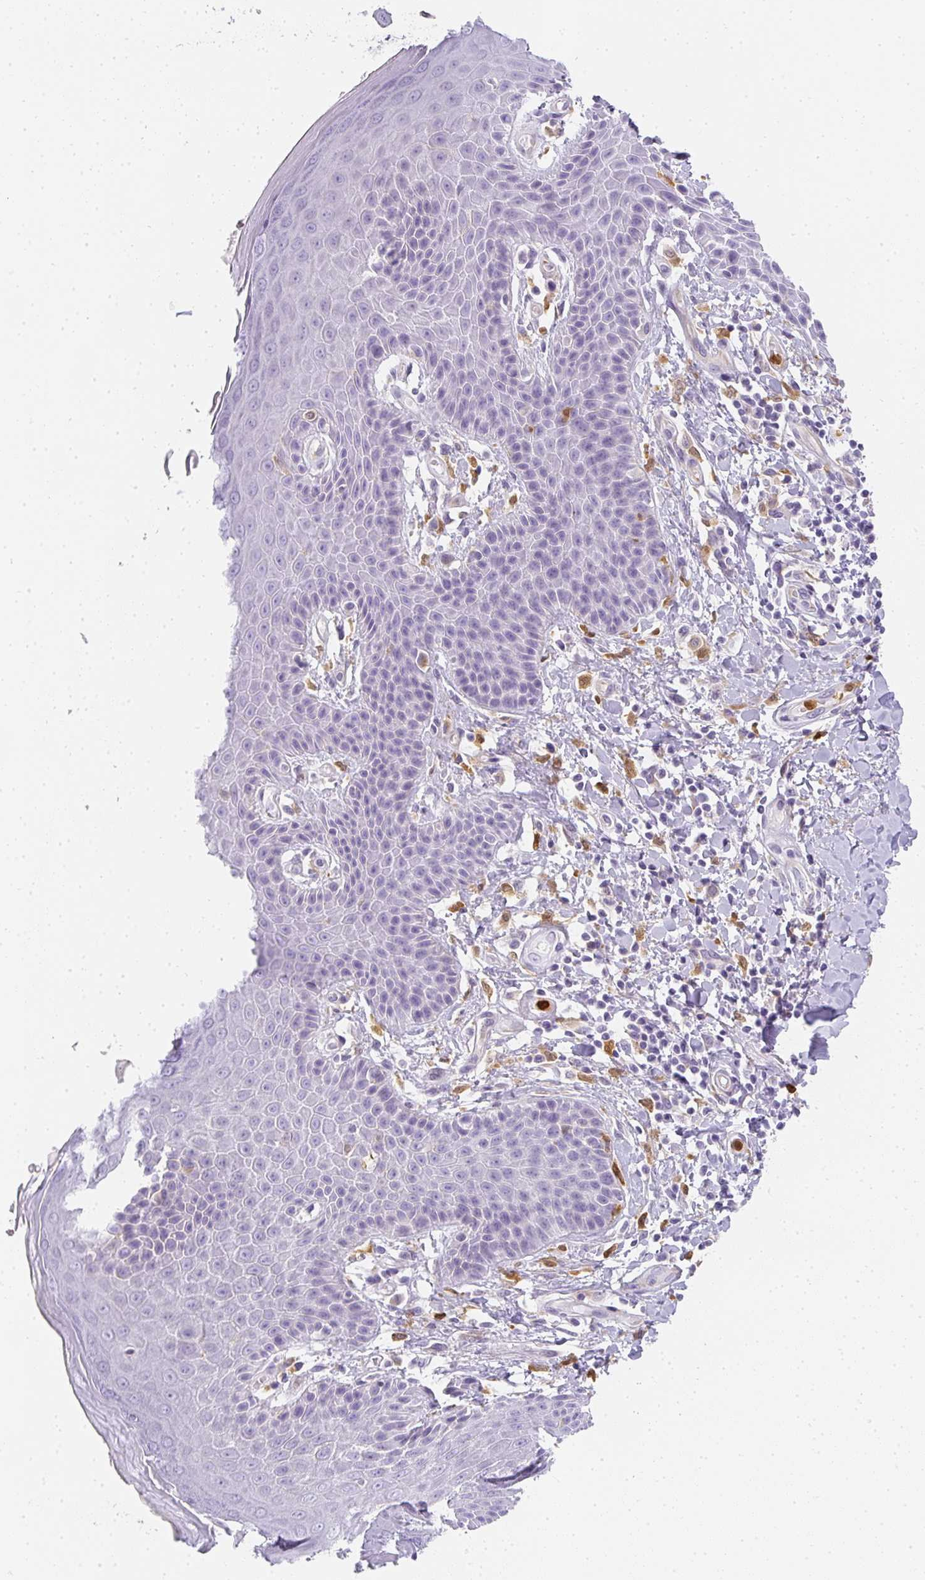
{"staining": {"intensity": "negative", "quantity": "none", "location": "none"}, "tissue": "skin", "cell_type": "Epidermal cells", "image_type": "normal", "snomed": [{"axis": "morphology", "description": "Normal tissue, NOS"}, {"axis": "topography", "description": "Anal"}, {"axis": "topography", "description": "Peripheral nerve tissue"}], "caption": "High magnification brightfield microscopy of normal skin stained with DAB (brown) and counterstained with hematoxylin (blue): epidermal cells show no significant positivity.", "gene": "HK3", "patient": {"sex": "male", "age": 51}}